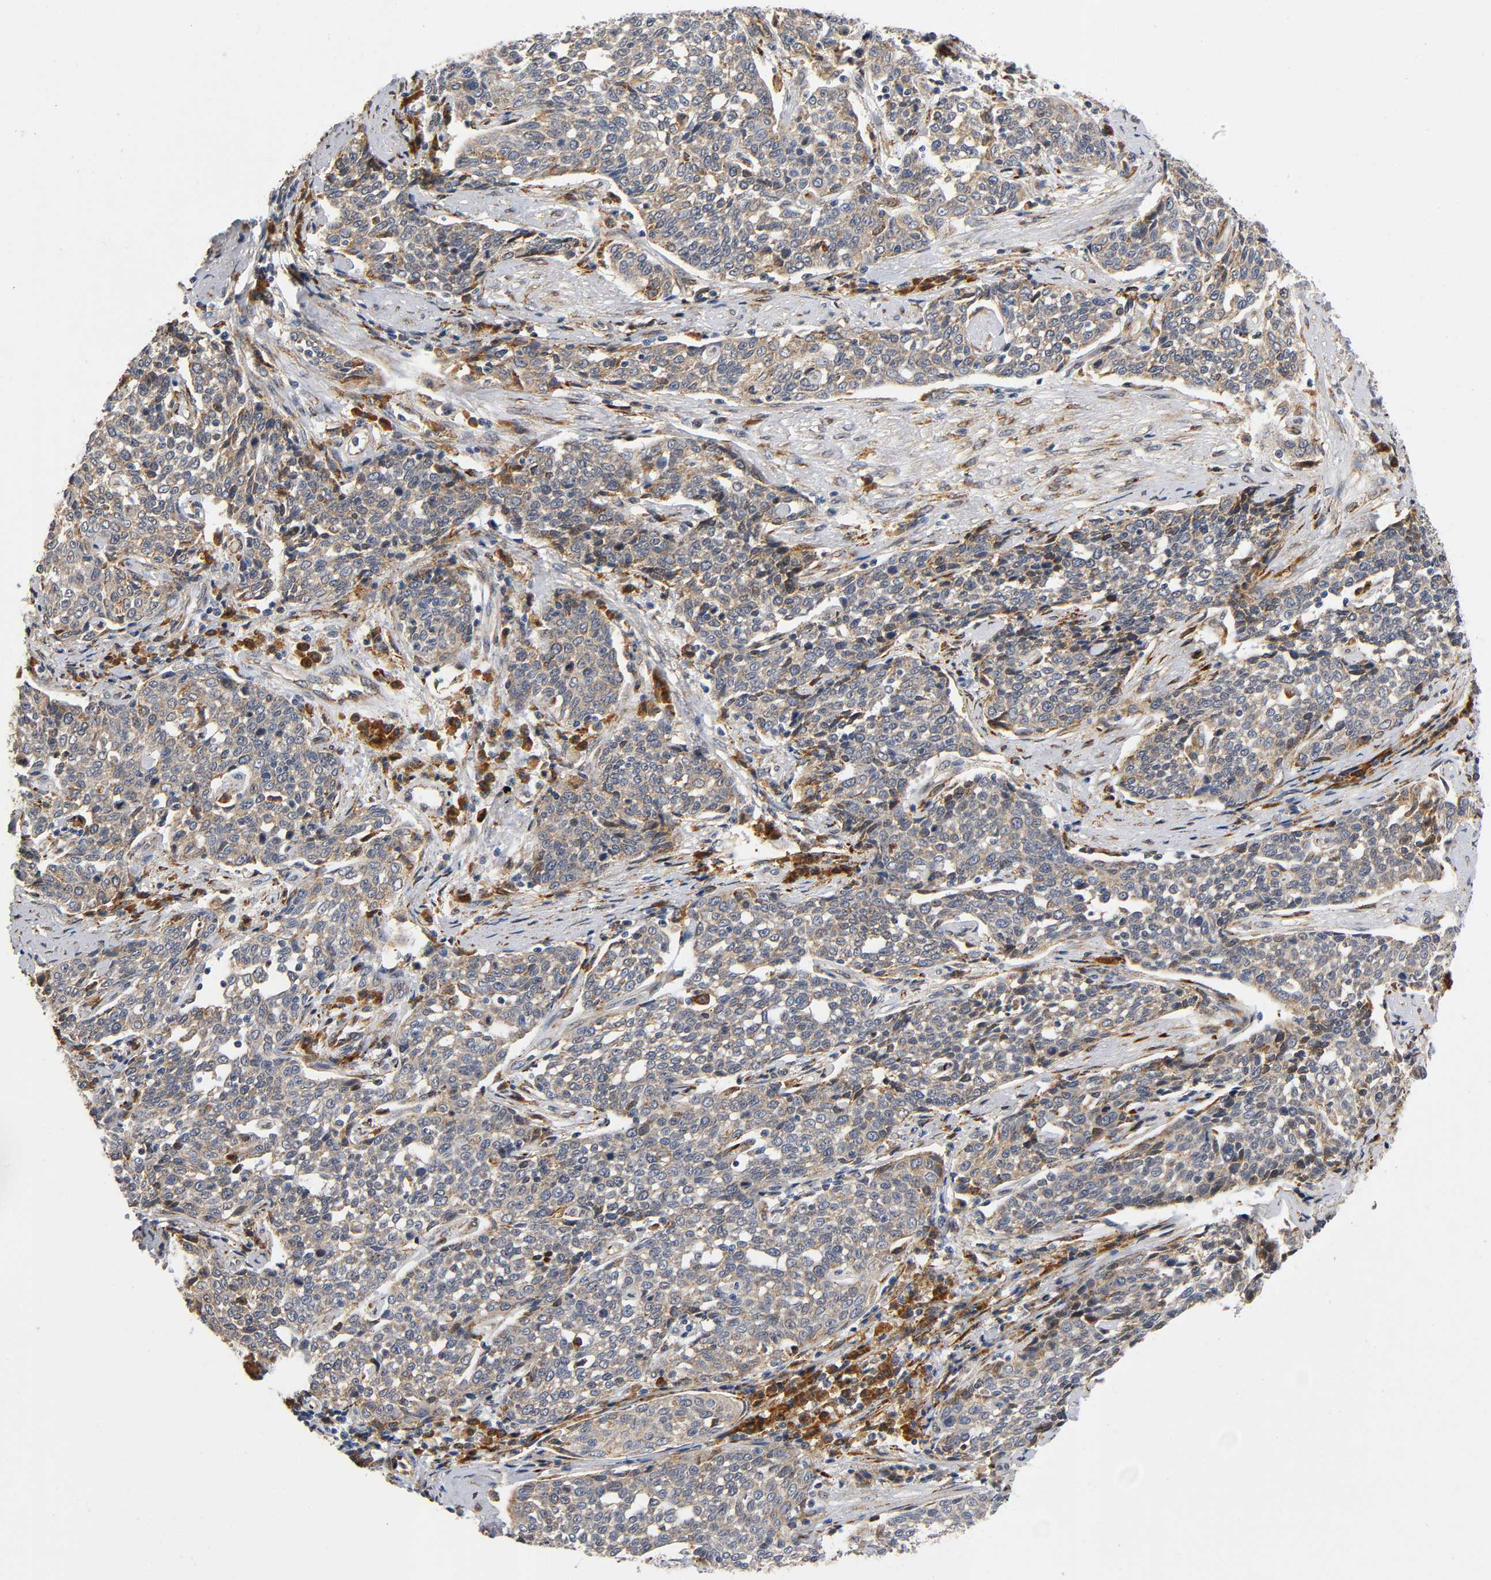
{"staining": {"intensity": "weak", "quantity": ">75%", "location": "cytoplasmic/membranous"}, "tissue": "cervical cancer", "cell_type": "Tumor cells", "image_type": "cancer", "snomed": [{"axis": "morphology", "description": "Squamous cell carcinoma, NOS"}, {"axis": "topography", "description": "Cervix"}], "caption": "Immunohistochemistry (IHC) (DAB (3,3'-diaminobenzidine)) staining of cervical cancer demonstrates weak cytoplasmic/membranous protein expression in about >75% of tumor cells.", "gene": "SOS2", "patient": {"sex": "female", "age": 34}}